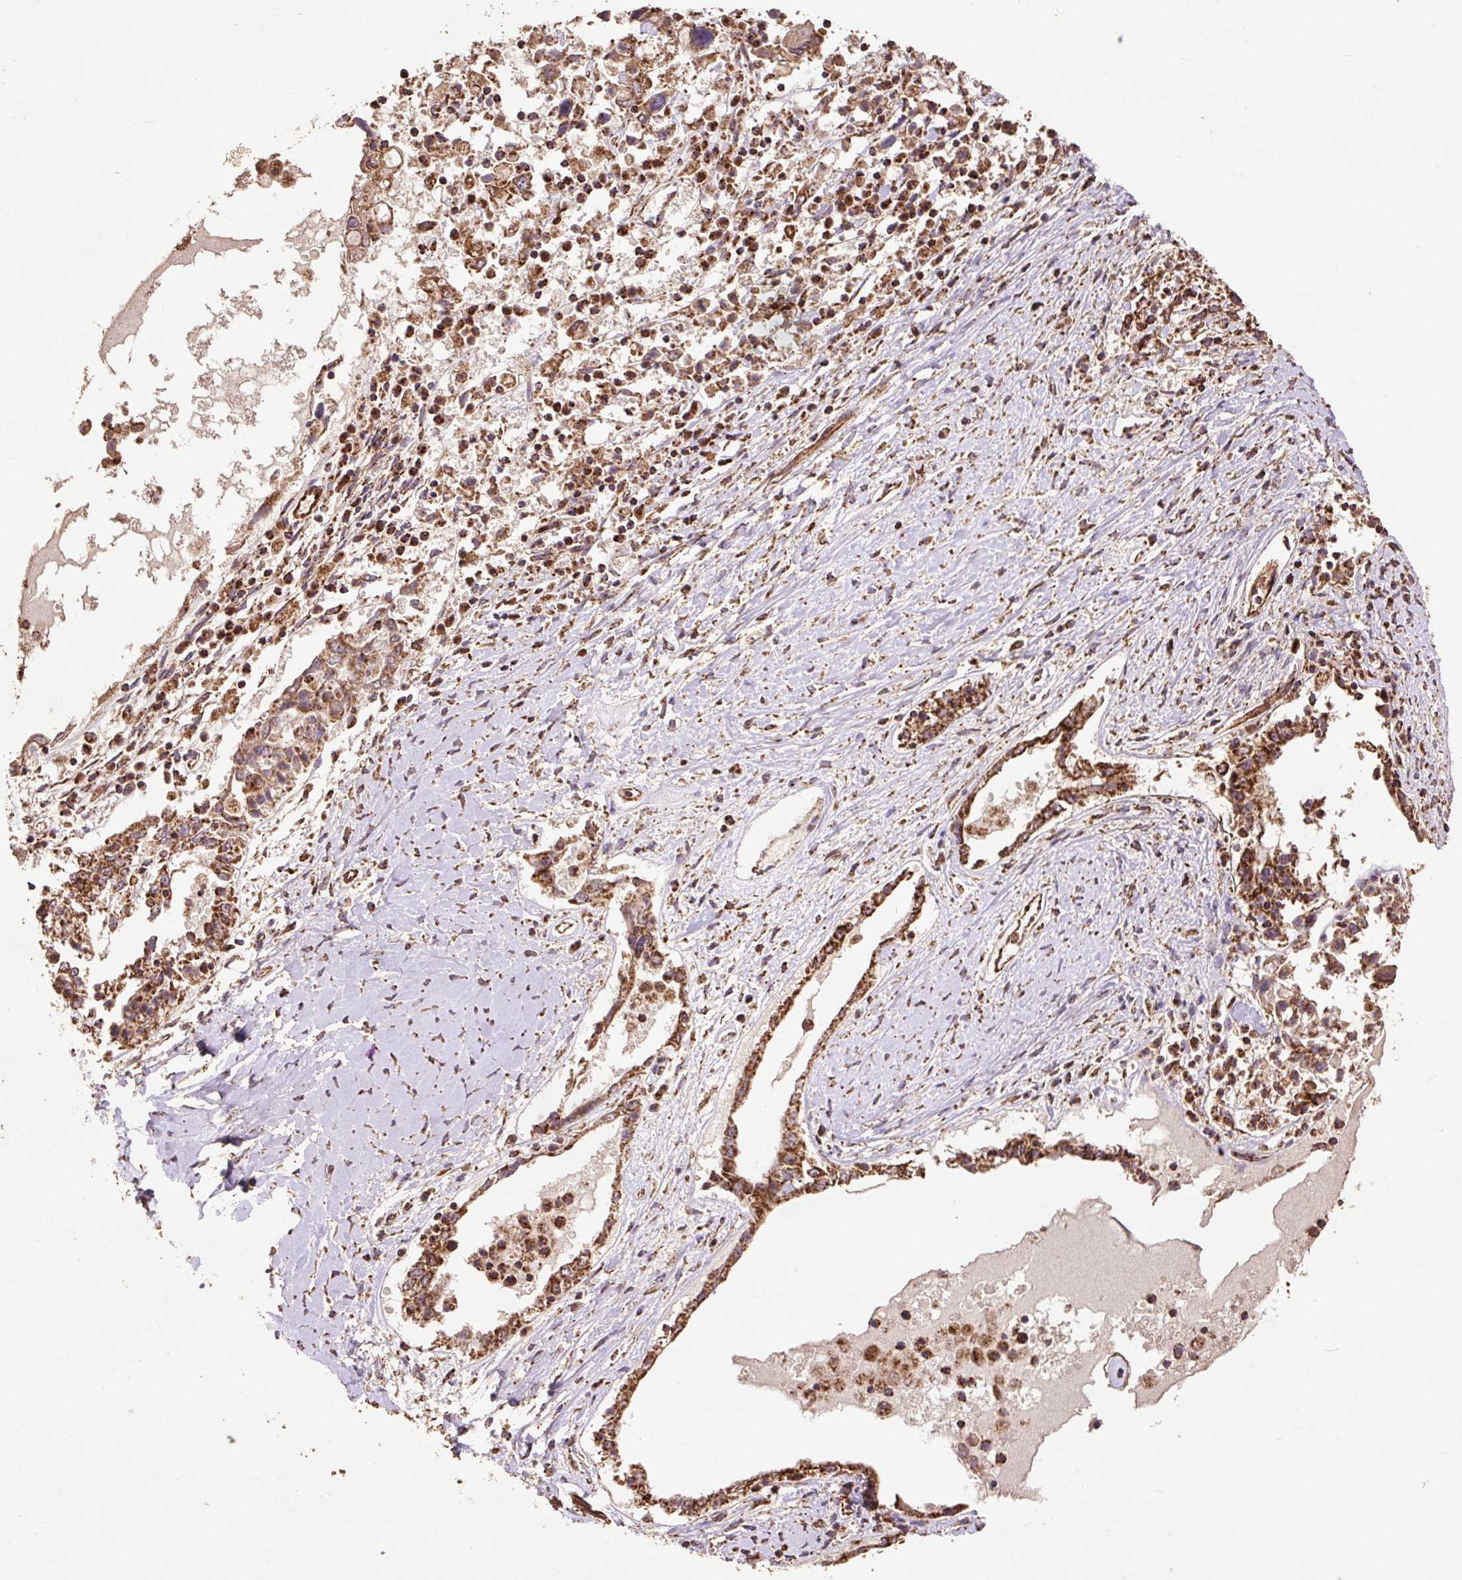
{"staining": {"intensity": "moderate", "quantity": ">75%", "location": "cytoplasmic/membranous"}, "tissue": "ovarian cancer", "cell_type": "Tumor cells", "image_type": "cancer", "snomed": [{"axis": "morphology", "description": "Carcinoma, endometroid"}, {"axis": "topography", "description": "Ovary"}], "caption": "Protein staining demonstrates moderate cytoplasmic/membranous positivity in about >75% of tumor cells in ovarian endometroid carcinoma. (brown staining indicates protein expression, while blue staining denotes nuclei).", "gene": "ATP5F1A", "patient": {"sex": "female", "age": 62}}